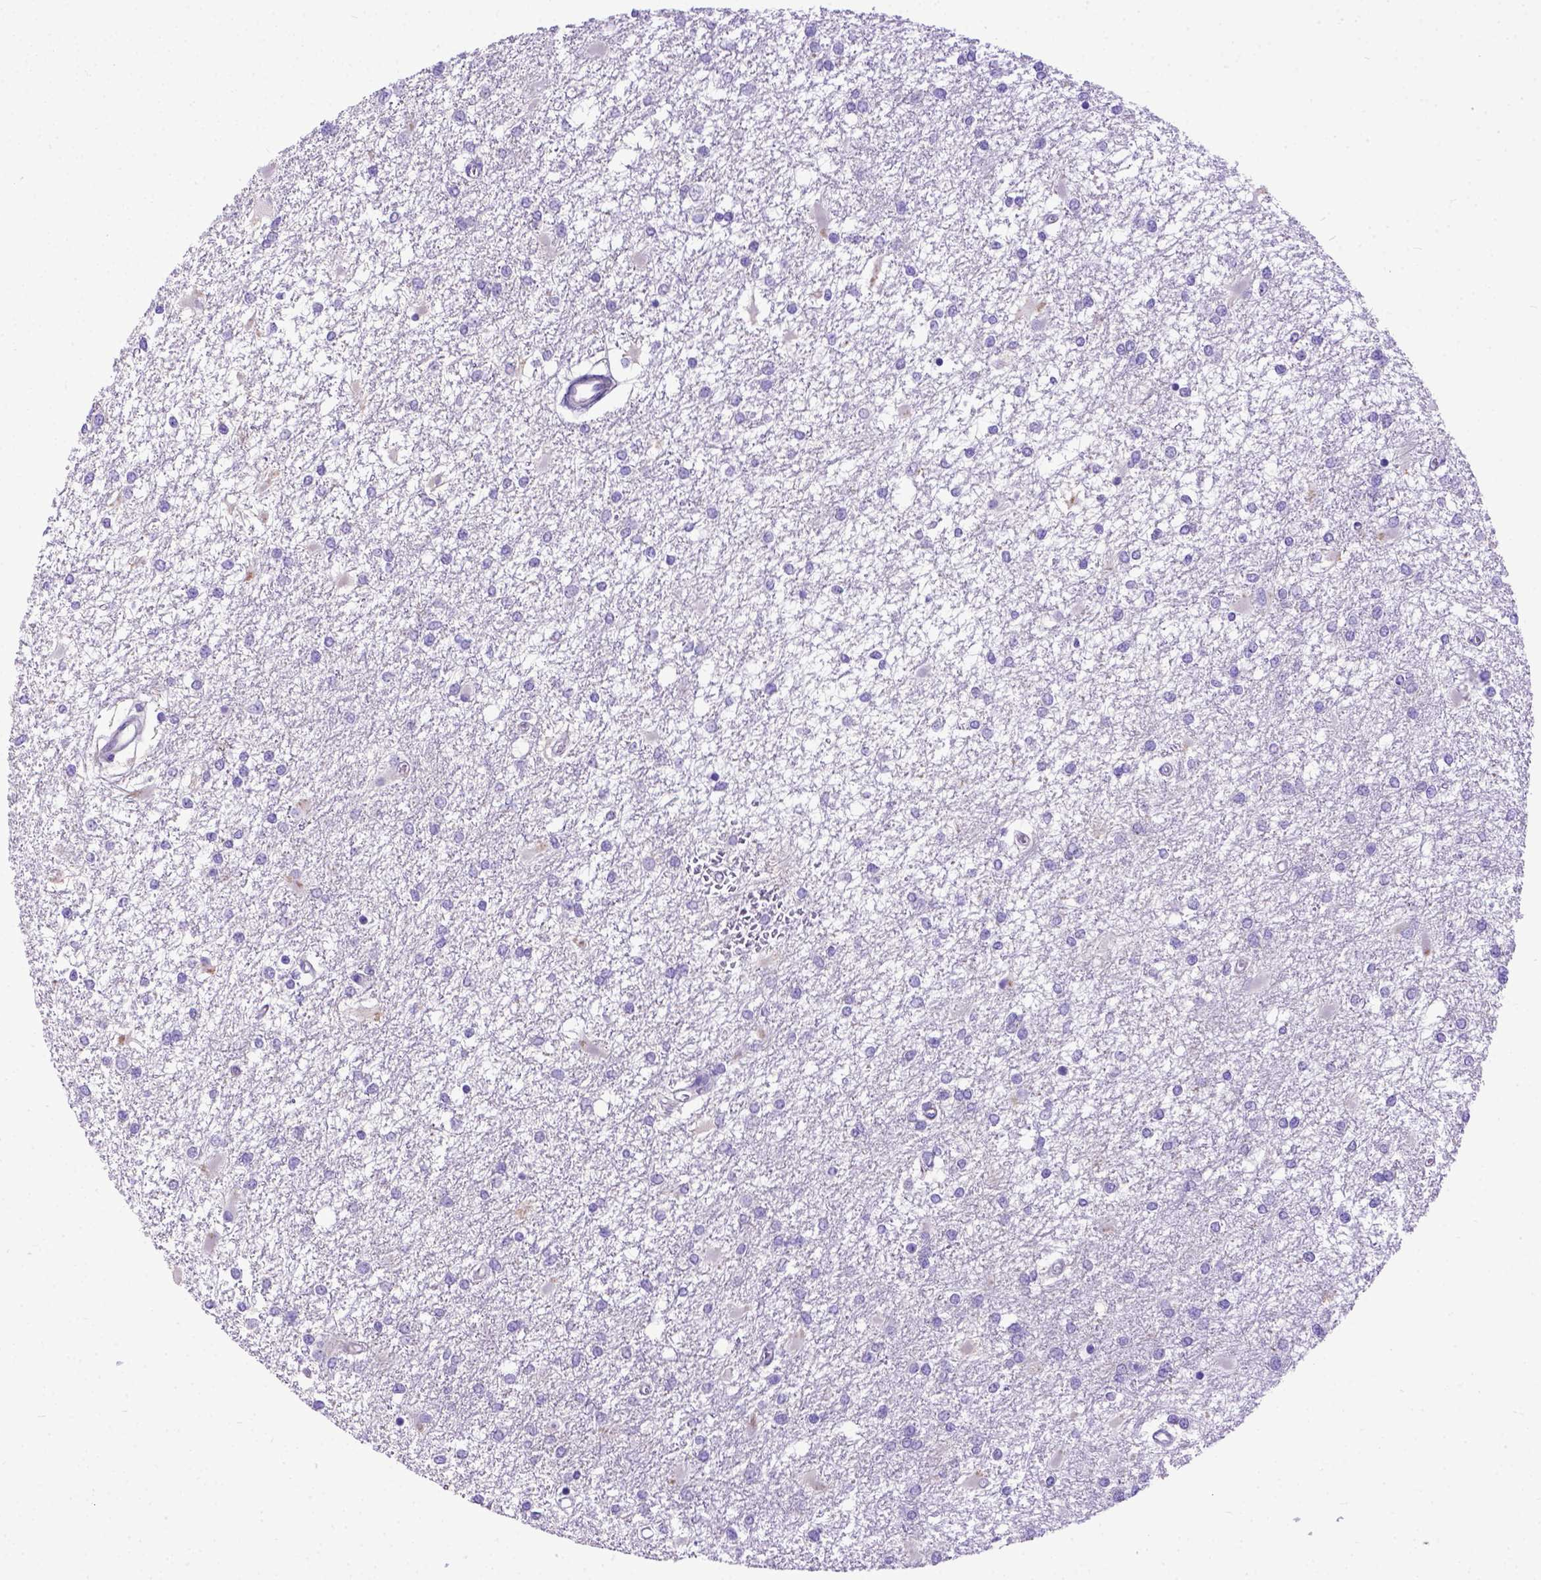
{"staining": {"intensity": "negative", "quantity": "none", "location": "none"}, "tissue": "glioma", "cell_type": "Tumor cells", "image_type": "cancer", "snomed": [{"axis": "morphology", "description": "Glioma, malignant, High grade"}, {"axis": "topography", "description": "Cerebral cortex"}], "caption": "An IHC photomicrograph of malignant glioma (high-grade) is shown. There is no staining in tumor cells of malignant glioma (high-grade).", "gene": "CFAP300", "patient": {"sex": "male", "age": 79}}